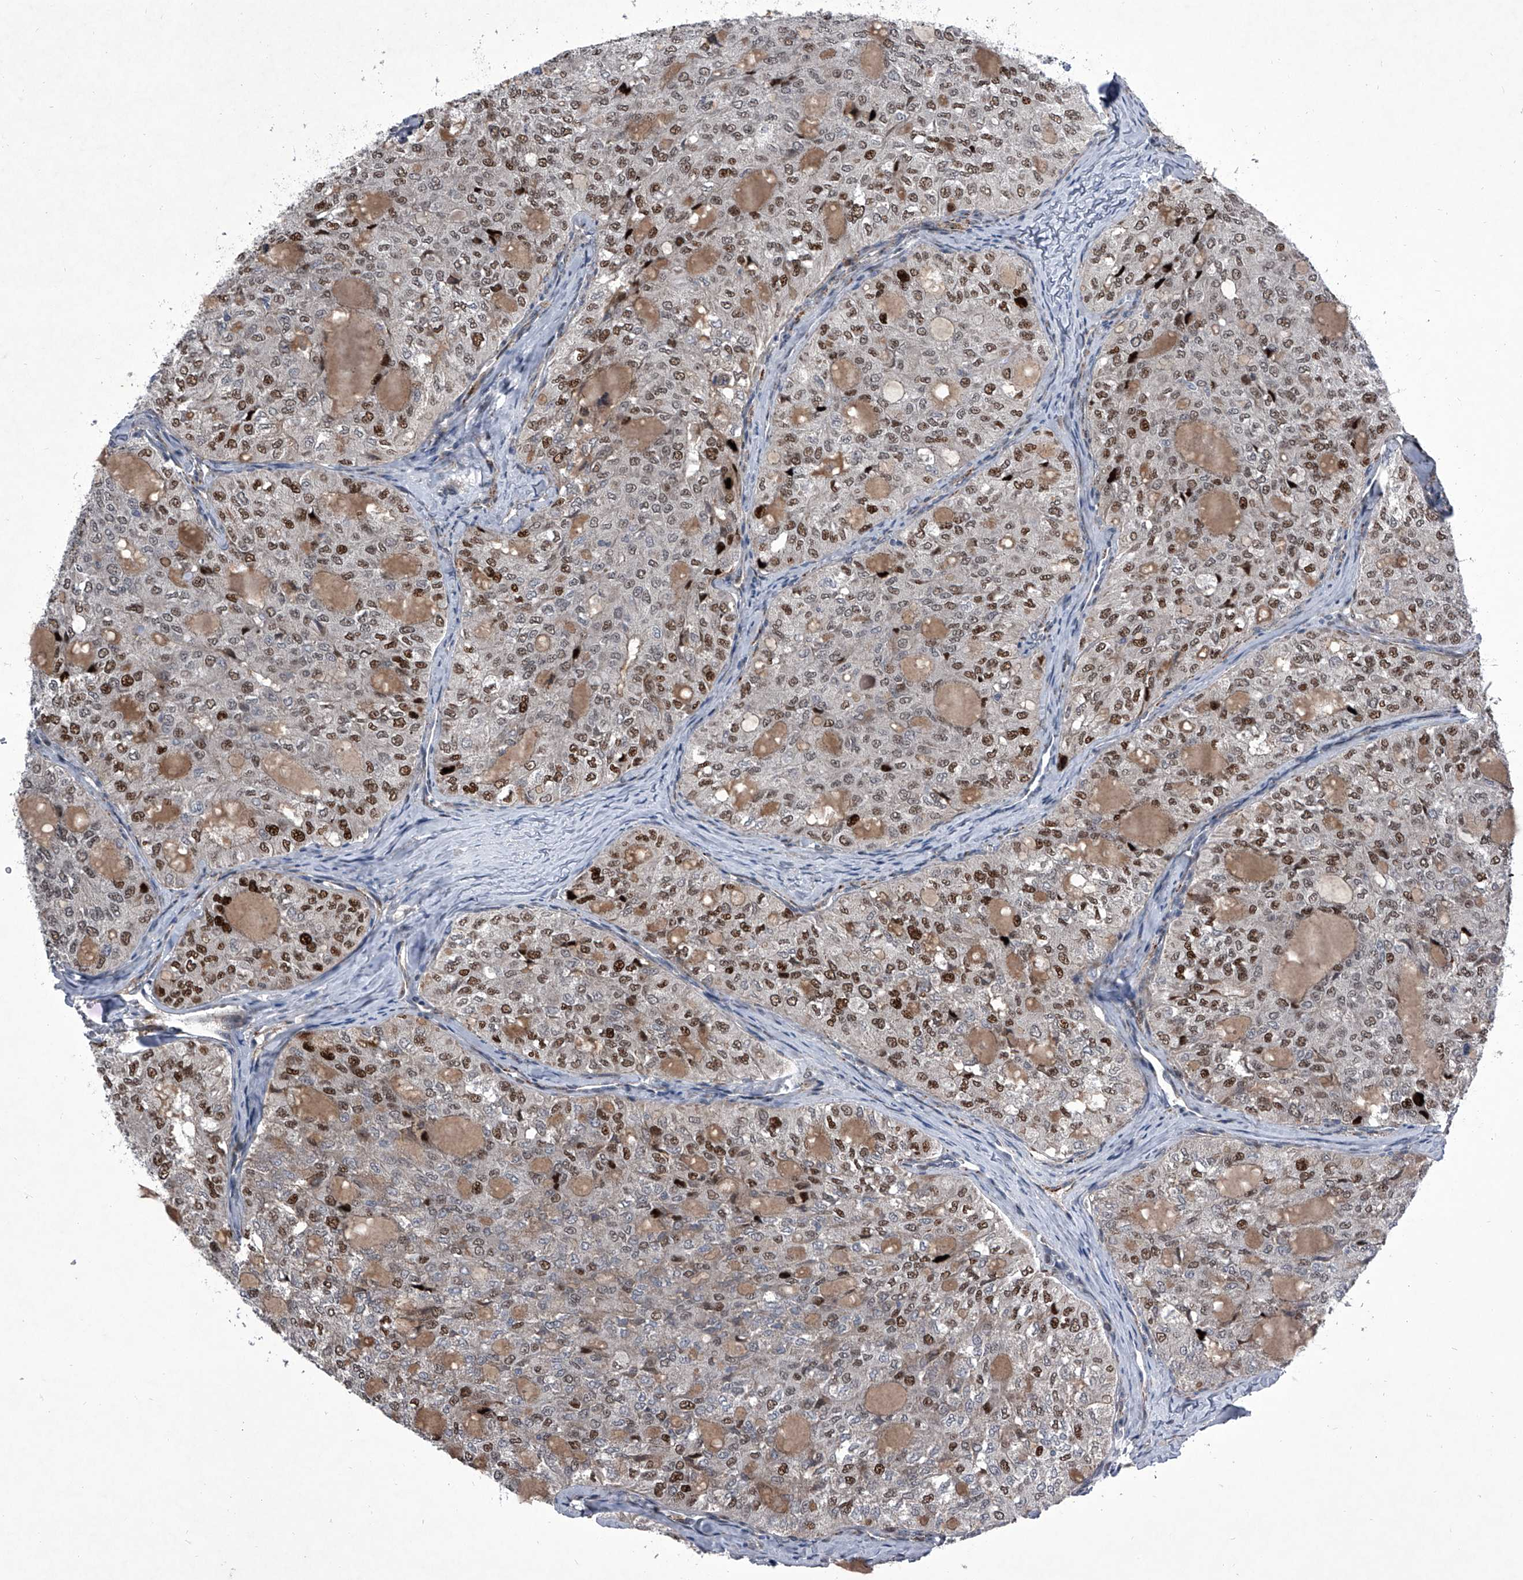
{"staining": {"intensity": "strong", "quantity": "25%-75%", "location": "nuclear"}, "tissue": "thyroid cancer", "cell_type": "Tumor cells", "image_type": "cancer", "snomed": [{"axis": "morphology", "description": "Follicular adenoma carcinoma, NOS"}, {"axis": "topography", "description": "Thyroid gland"}], "caption": "Thyroid cancer stained with a protein marker shows strong staining in tumor cells.", "gene": "ELK4", "patient": {"sex": "male", "age": 75}}